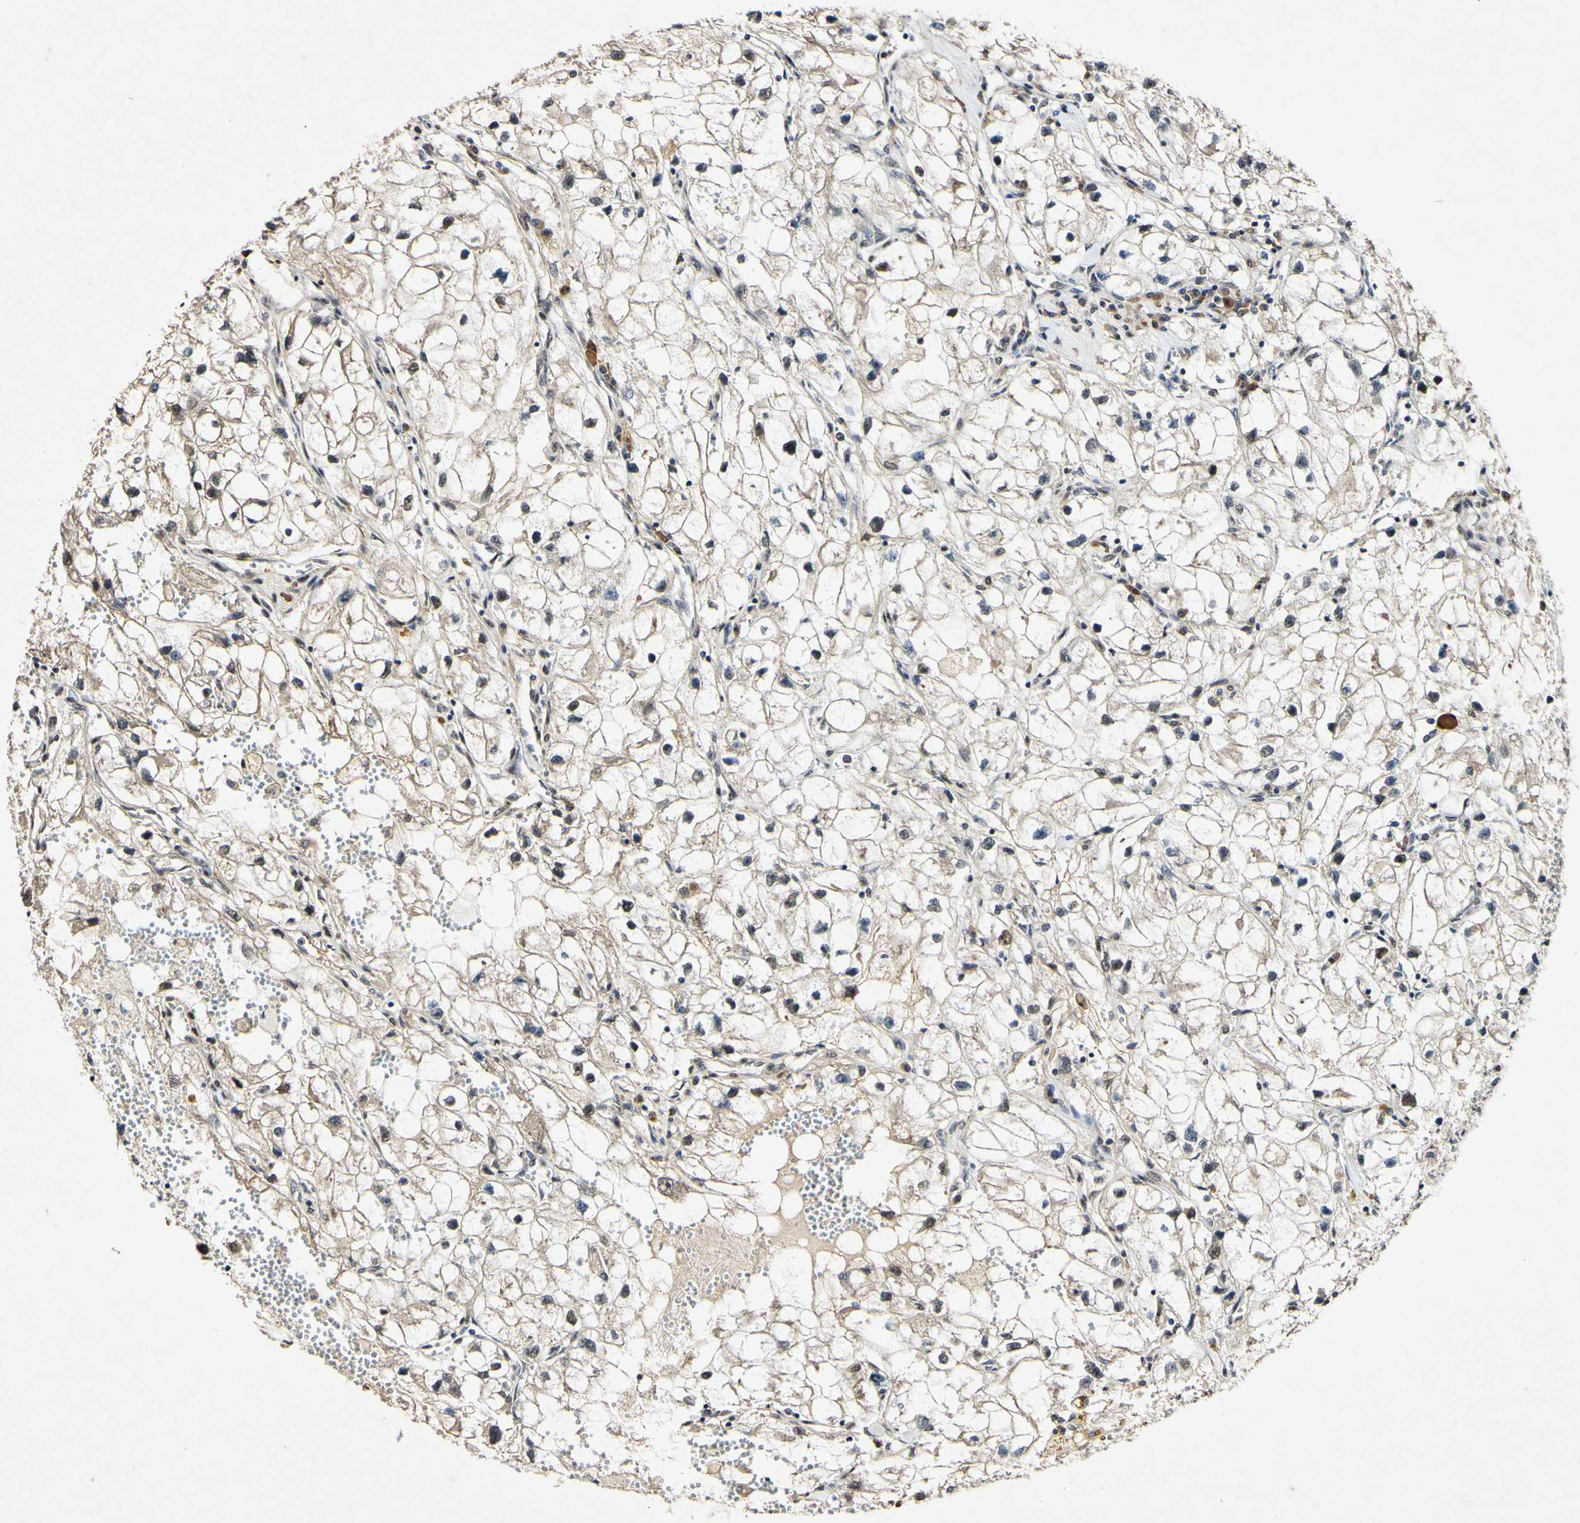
{"staining": {"intensity": "moderate", "quantity": ">75%", "location": "cytoplasmic/membranous,nuclear"}, "tissue": "renal cancer", "cell_type": "Tumor cells", "image_type": "cancer", "snomed": [{"axis": "morphology", "description": "Adenocarcinoma, NOS"}, {"axis": "topography", "description": "Kidney"}], "caption": "Renal cancer stained for a protein shows moderate cytoplasmic/membranous and nuclear positivity in tumor cells.", "gene": "POLR2F", "patient": {"sex": "female", "age": 70}}